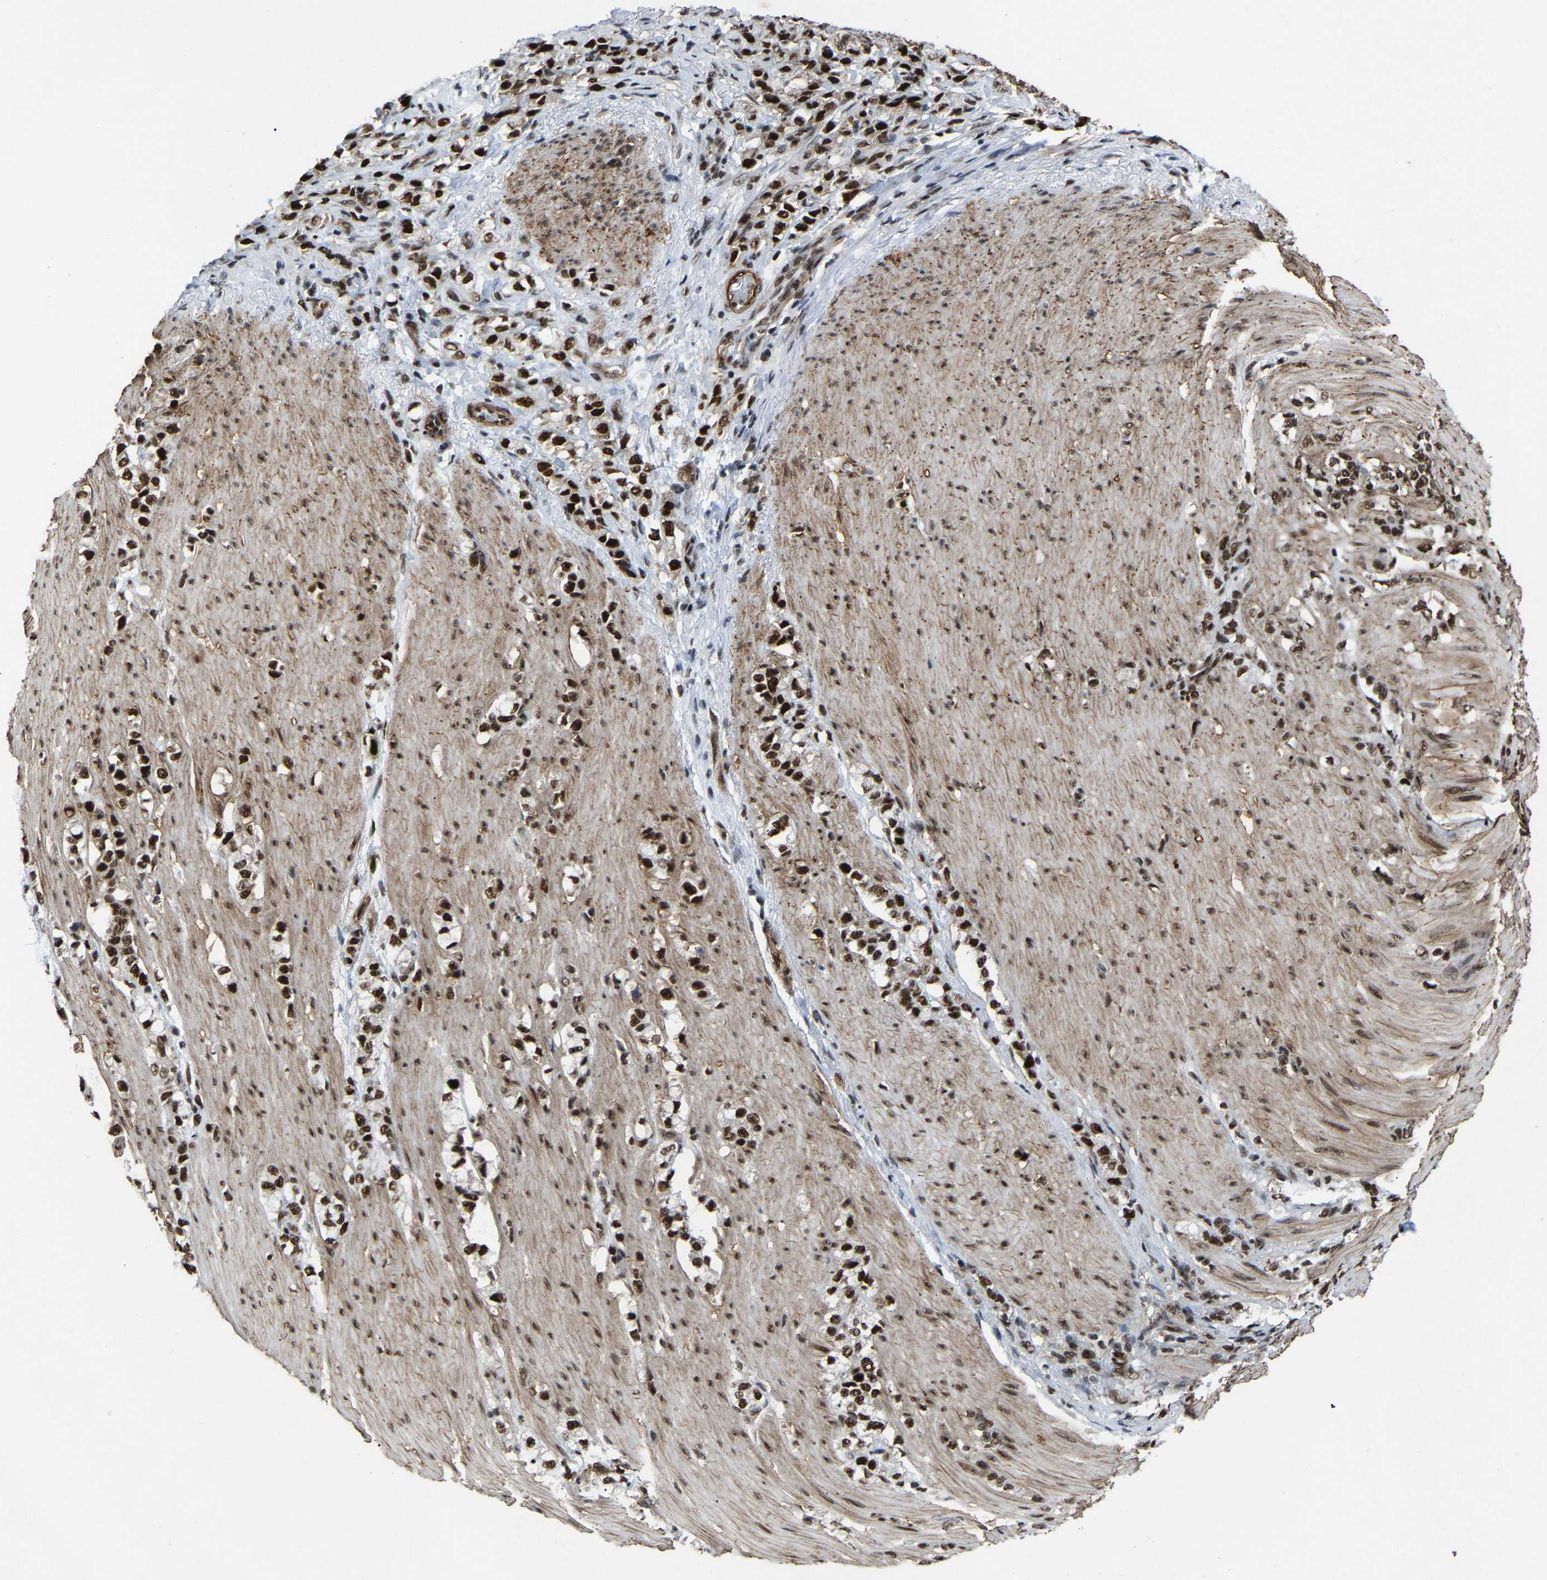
{"staining": {"intensity": "strong", "quantity": ">75%", "location": "nuclear"}, "tissue": "stomach cancer", "cell_type": "Tumor cells", "image_type": "cancer", "snomed": [{"axis": "morphology", "description": "Adenocarcinoma, NOS"}, {"axis": "topography", "description": "Stomach, lower"}], "caption": "High-magnification brightfield microscopy of stomach adenocarcinoma stained with DAB (brown) and counterstained with hematoxylin (blue). tumor cells exhibit strong nuclear staining is seen in about>75% of cells. (IHC, brightfield microscopy, high magnification).", "gene": "DDX5", "patient": {"sex": "male", "age": 88}}